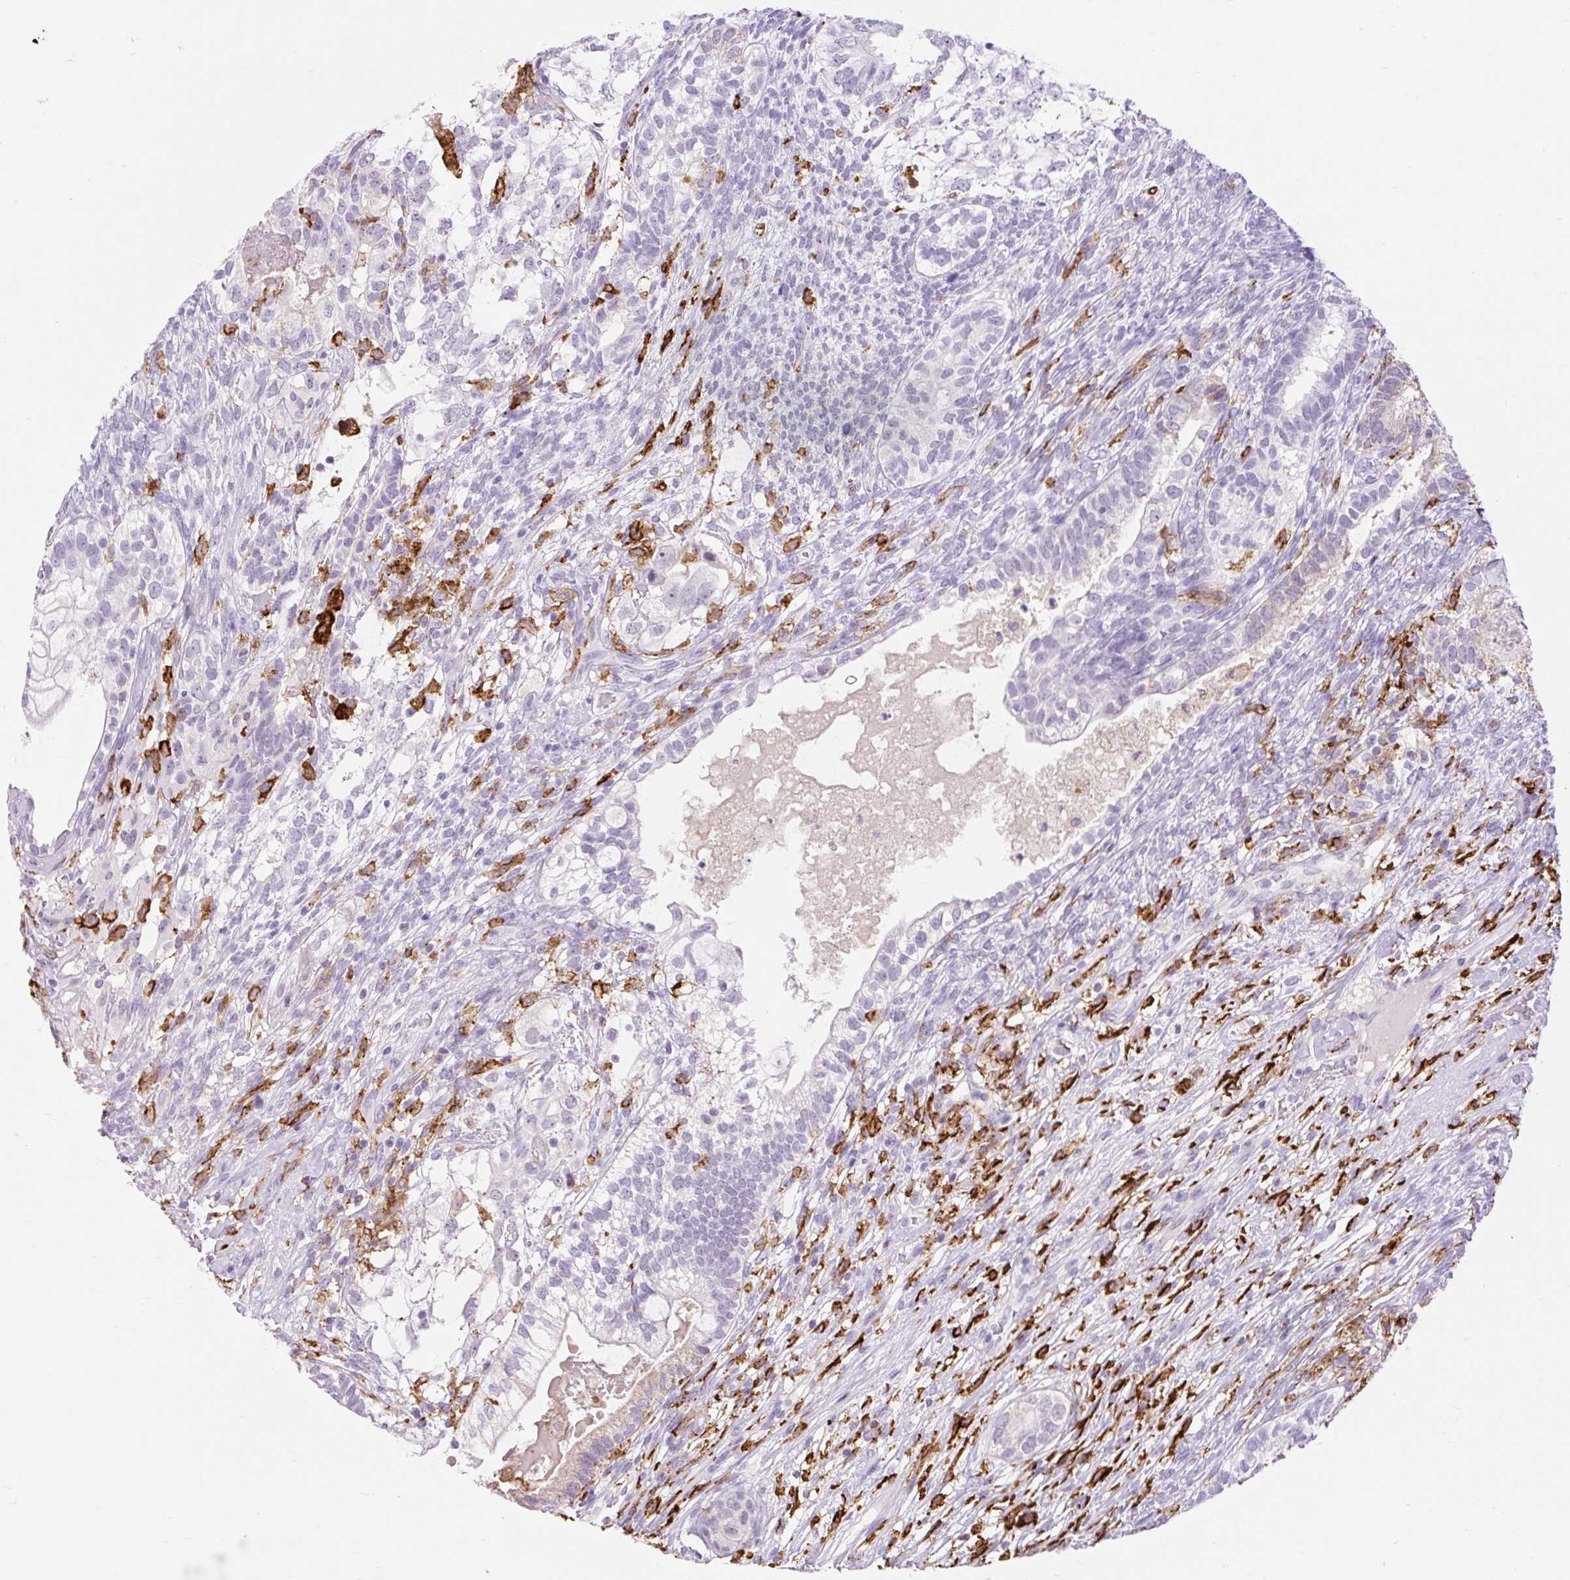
{"staining": {"intensity": "negative", "quantity": "none", "location": "none"}, "tissue": "testis cancer", "cell_type": "Tumor cells", "image_type": "cancer", "snomed": [{"axis": "morphology", "description": "Seminoma, NOS"}, {"axis": "morphology", "description": "Carcinoma, Embryonal, NOS"}, {"axis": "topography", "description": "Testis"}], "caption": "An immunohistochemistry histopathology image of testis embryonal carcinoma is shown. There is no staining in tumor cells of testis embryonal carcinoma. The staining was performed using DAB to visualize the protein expression in brown, while the nuclei were stained in blue with hematoxylin (Magnification: 20x).", "gene": "SIGLEC1", "patient": {"sex": "male", "age": 41}}